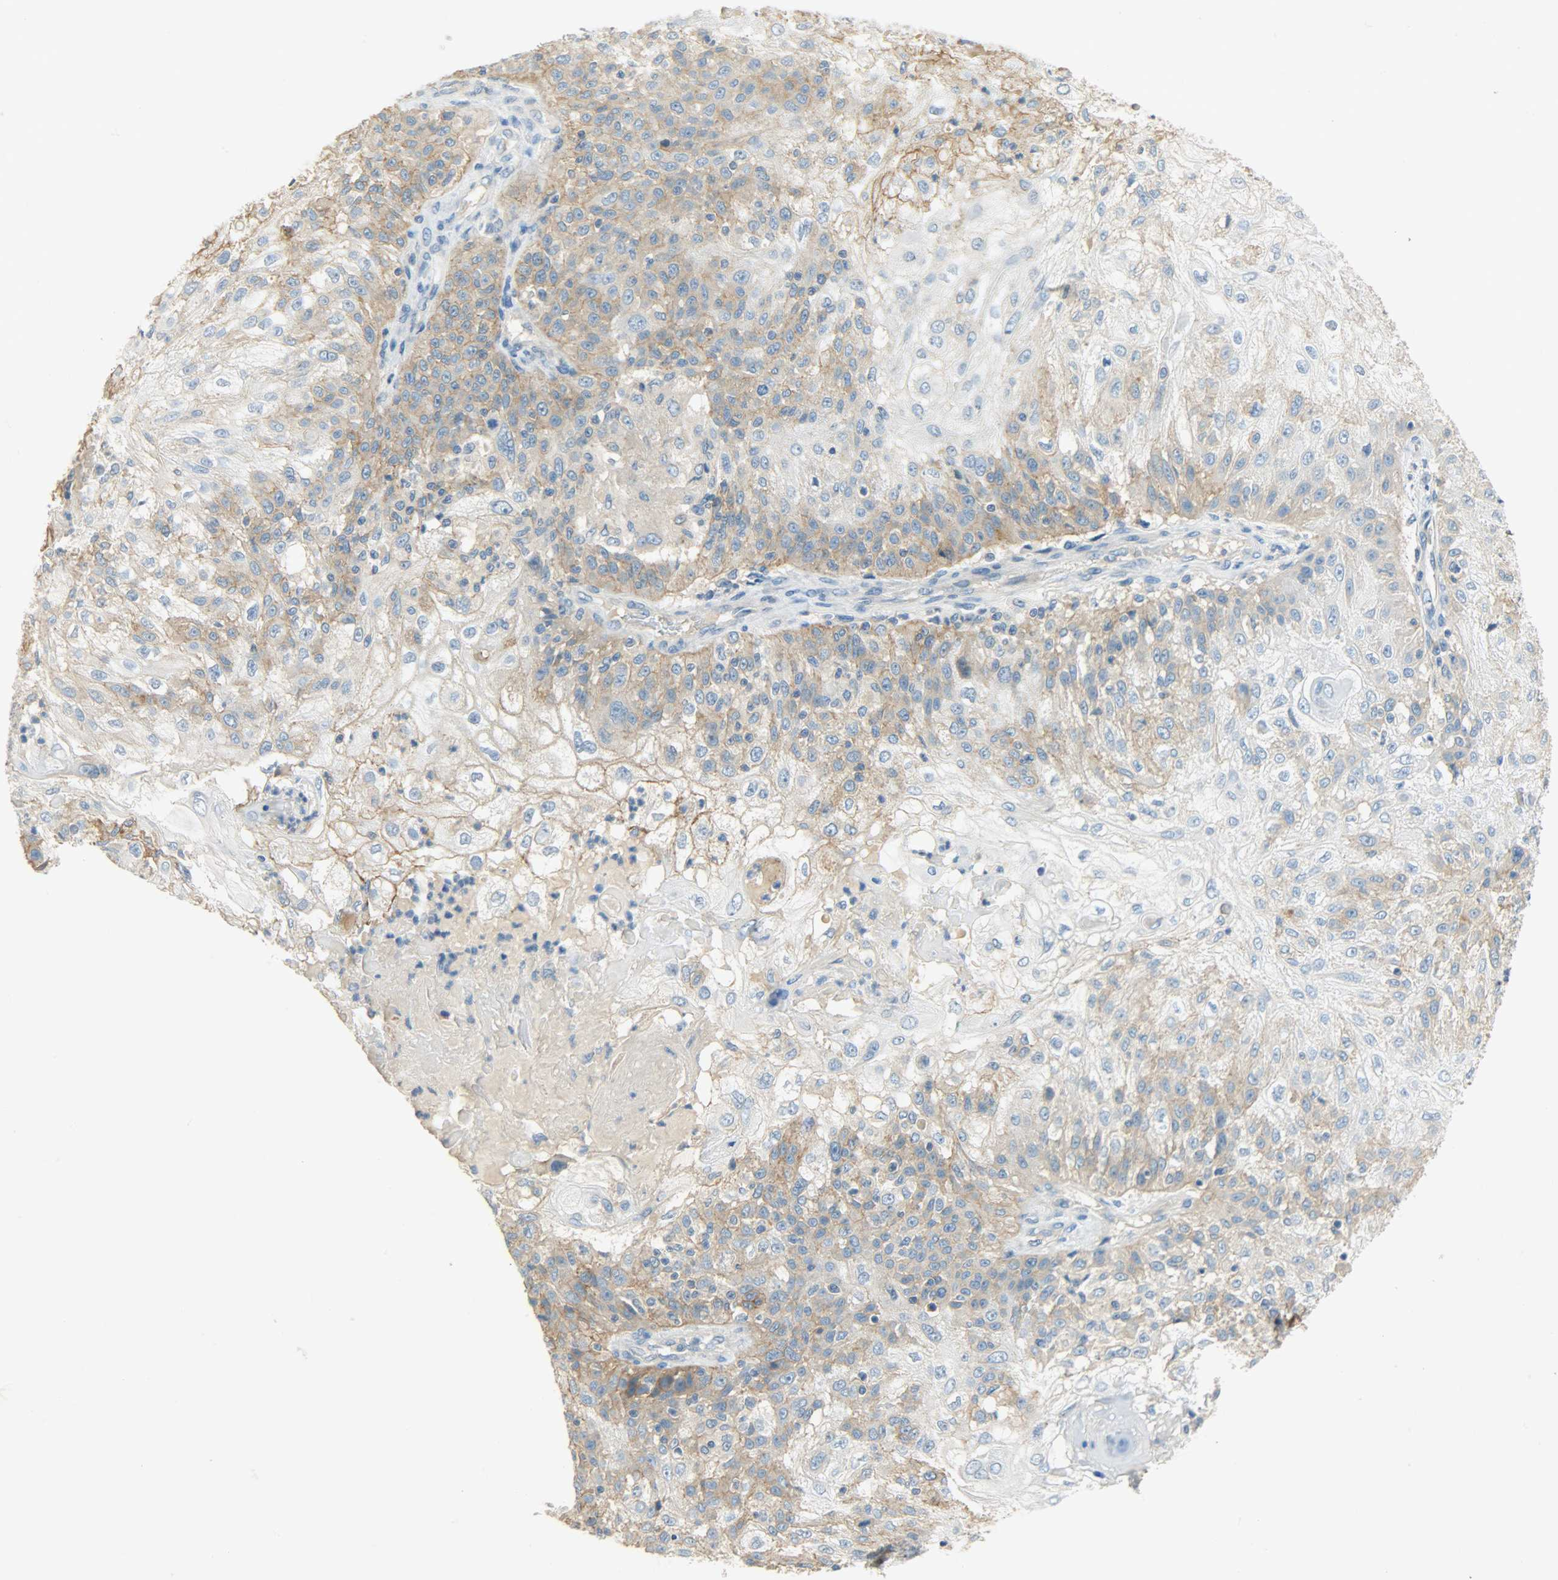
{"staining": {"intensity": "strong", "quantity": "25%-75%", "location": "cytoplasmic/membranous"}, "tissue": "skin cancer", "cell_type": "Tumor cells", "image_type": "cancer", "snomed": [{"axis": "morphology", "description": "Normal tissue, NOS"}, {"axis": "morphology", "description": "Squamous cell carcinoma, NOS"}, {"axis": "topography", "description": "Skin"}], "caption": "Immunohistochemistry (IHC) (DAB (3,3'-diaminobenzidine)) staining of human skin cancer (squamous cell carcinoma) demonstrates strong cytoplasmic/membranous protein staining in about 25%-75% of tumor cells.", "gene": "DSG2", "patient": {"sex": "female", "age": 83}}